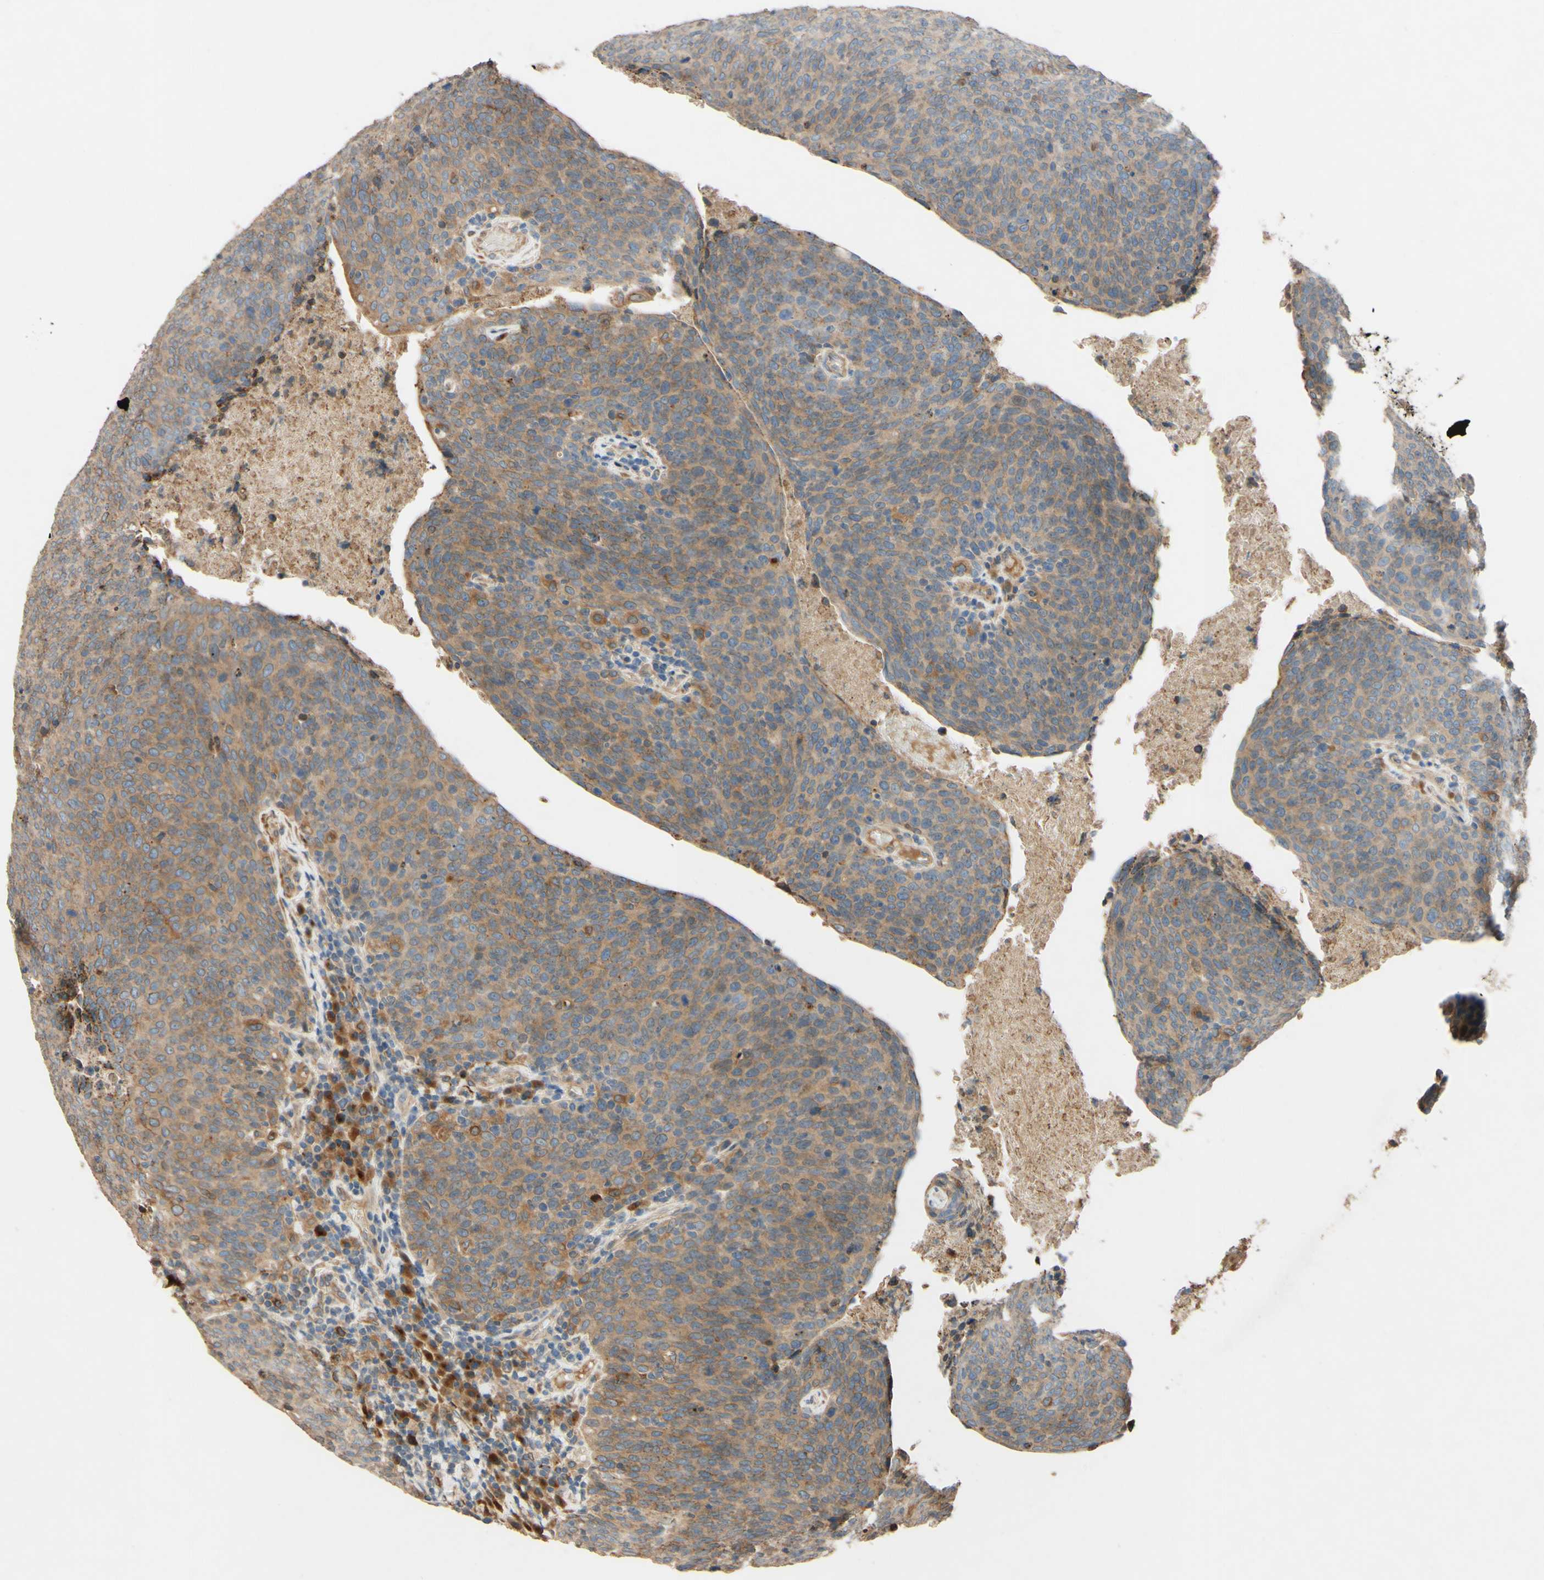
{"staining": {"intensity": "weak", "quantity": ">75%", "location": "cytoplasmic/membranous,nuclear"}, "tissue": "head and neck cancer", "cell_type": "Tumor cells", "image_type": "cancer", "snomed": [{"axis": "morphology", "description": "Squamous cell carcinoma, NOS"}, {"axis": "morphology", "description": "Squamous cell carcinoma, metastatic, NOS"}, {"axis": "topography", "description": "Lymph node"}, {"axis": "topography", "description": "Head-Neck"}], "caption": "A micrograph showing weak cytoplasmic/membranous and nuclear expression in about >75% of tumor cells in head and neck cancer, as visualized by brown immunohistochemical staining.", "gene": "PTPRU", "patient": {"sex": "male", "age": 62}}